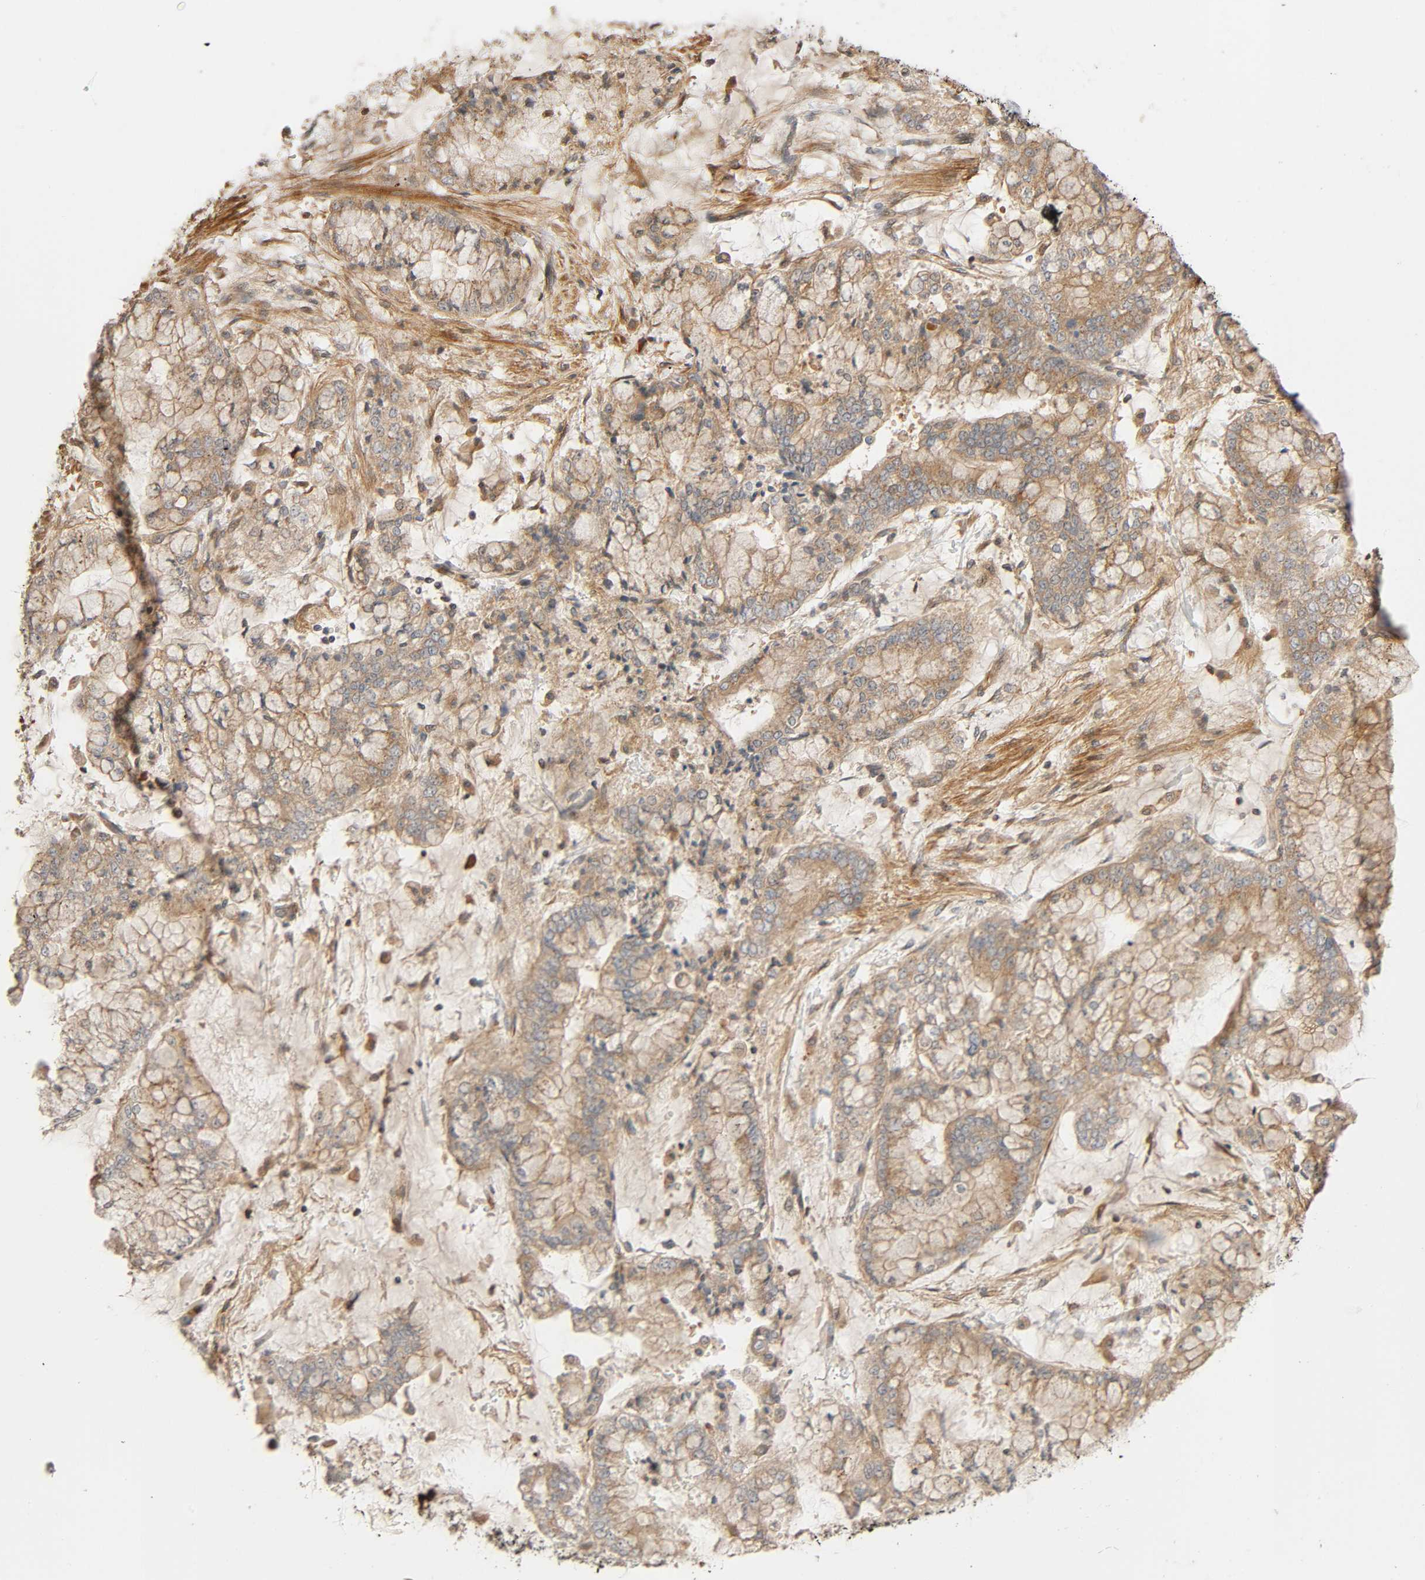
{"staining": {"intensity": "weak", "quantity": ">75%", "location": "cytoplasmic/membranous"}, "tissue": "stomach cancer", "cell_type": "Tumor cells", "image_type": "cancer", "snomed": [{"axis": "morphology", "description": "Normal tissue, NOS"}, {"axis": "morphology", "description": "Adenocarcinoma, NOS"}, {"axis": "topography", "description": "Stomach, upper"}, {"axis": "topography", "description": "Stomach"}], "caption": "Stomach cancer stained for a protein displays weak cytoplasmic/membranous positivity in tumor cells. The staining was performed using DAB, with brown indicating positive protein expression. Nuclei are stained blue with hematoxylin.", "gene": "SGSM1", "patient": {"sex": "male", "age": 76}}